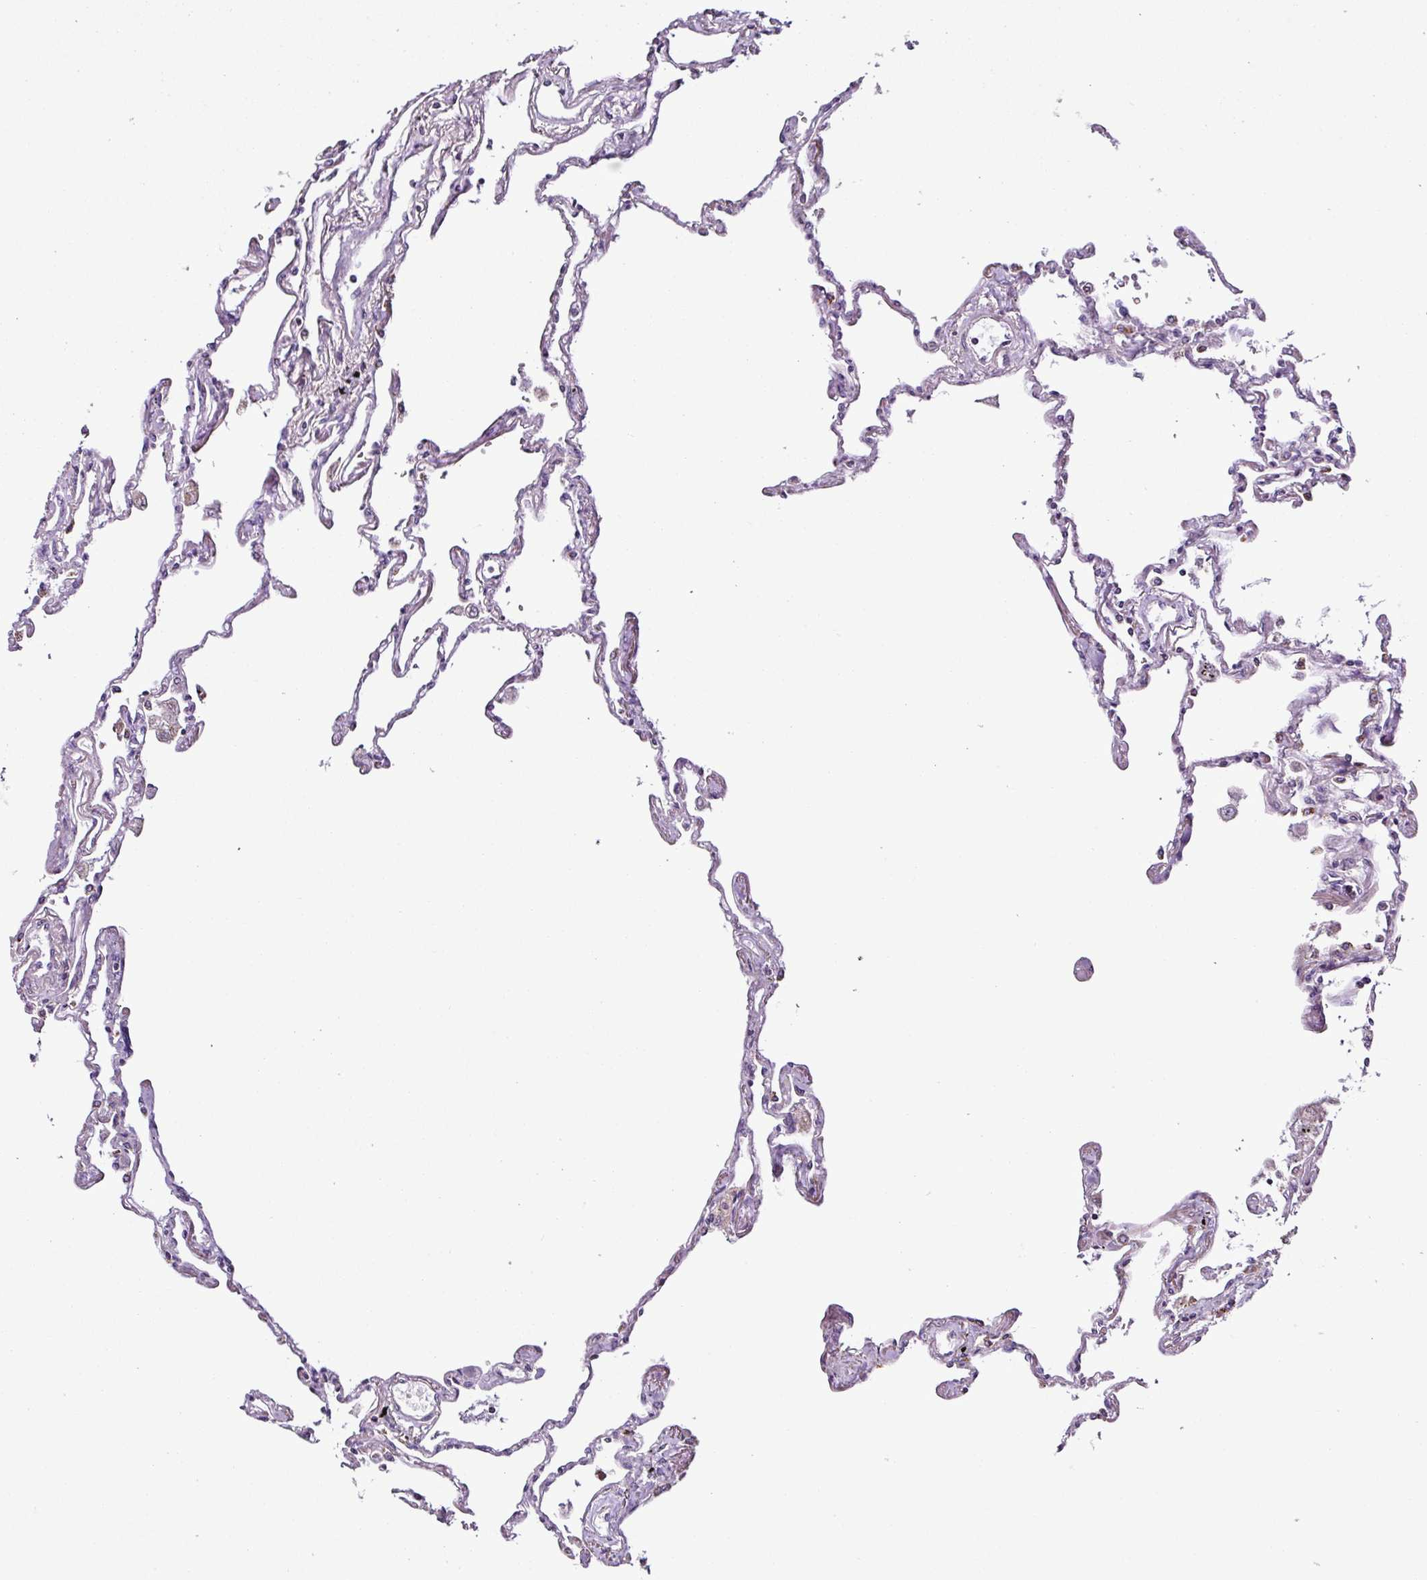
{"staining": {"intensity": "weak", "quantity": "25%-75%", "location": "cytoplasmic/membranous"}, "tissue": "lung", "cell_type": "Alveolar cells", "image_type": "normal", "snomed": [{"axis": "morphology", "description": "Normal tissue, NOS"}, {"axis": "topography", "description": "Lung"}], "caption": "Weak cytoplasmic/membranous staining is identified in about 25%-75% of alveolar cells in unremarkable lung. (Brightfield microscopy of DAB IHC at high magnification).", "gene": "DPAGT1", "patient": {"sex": "female", "age": 67}}